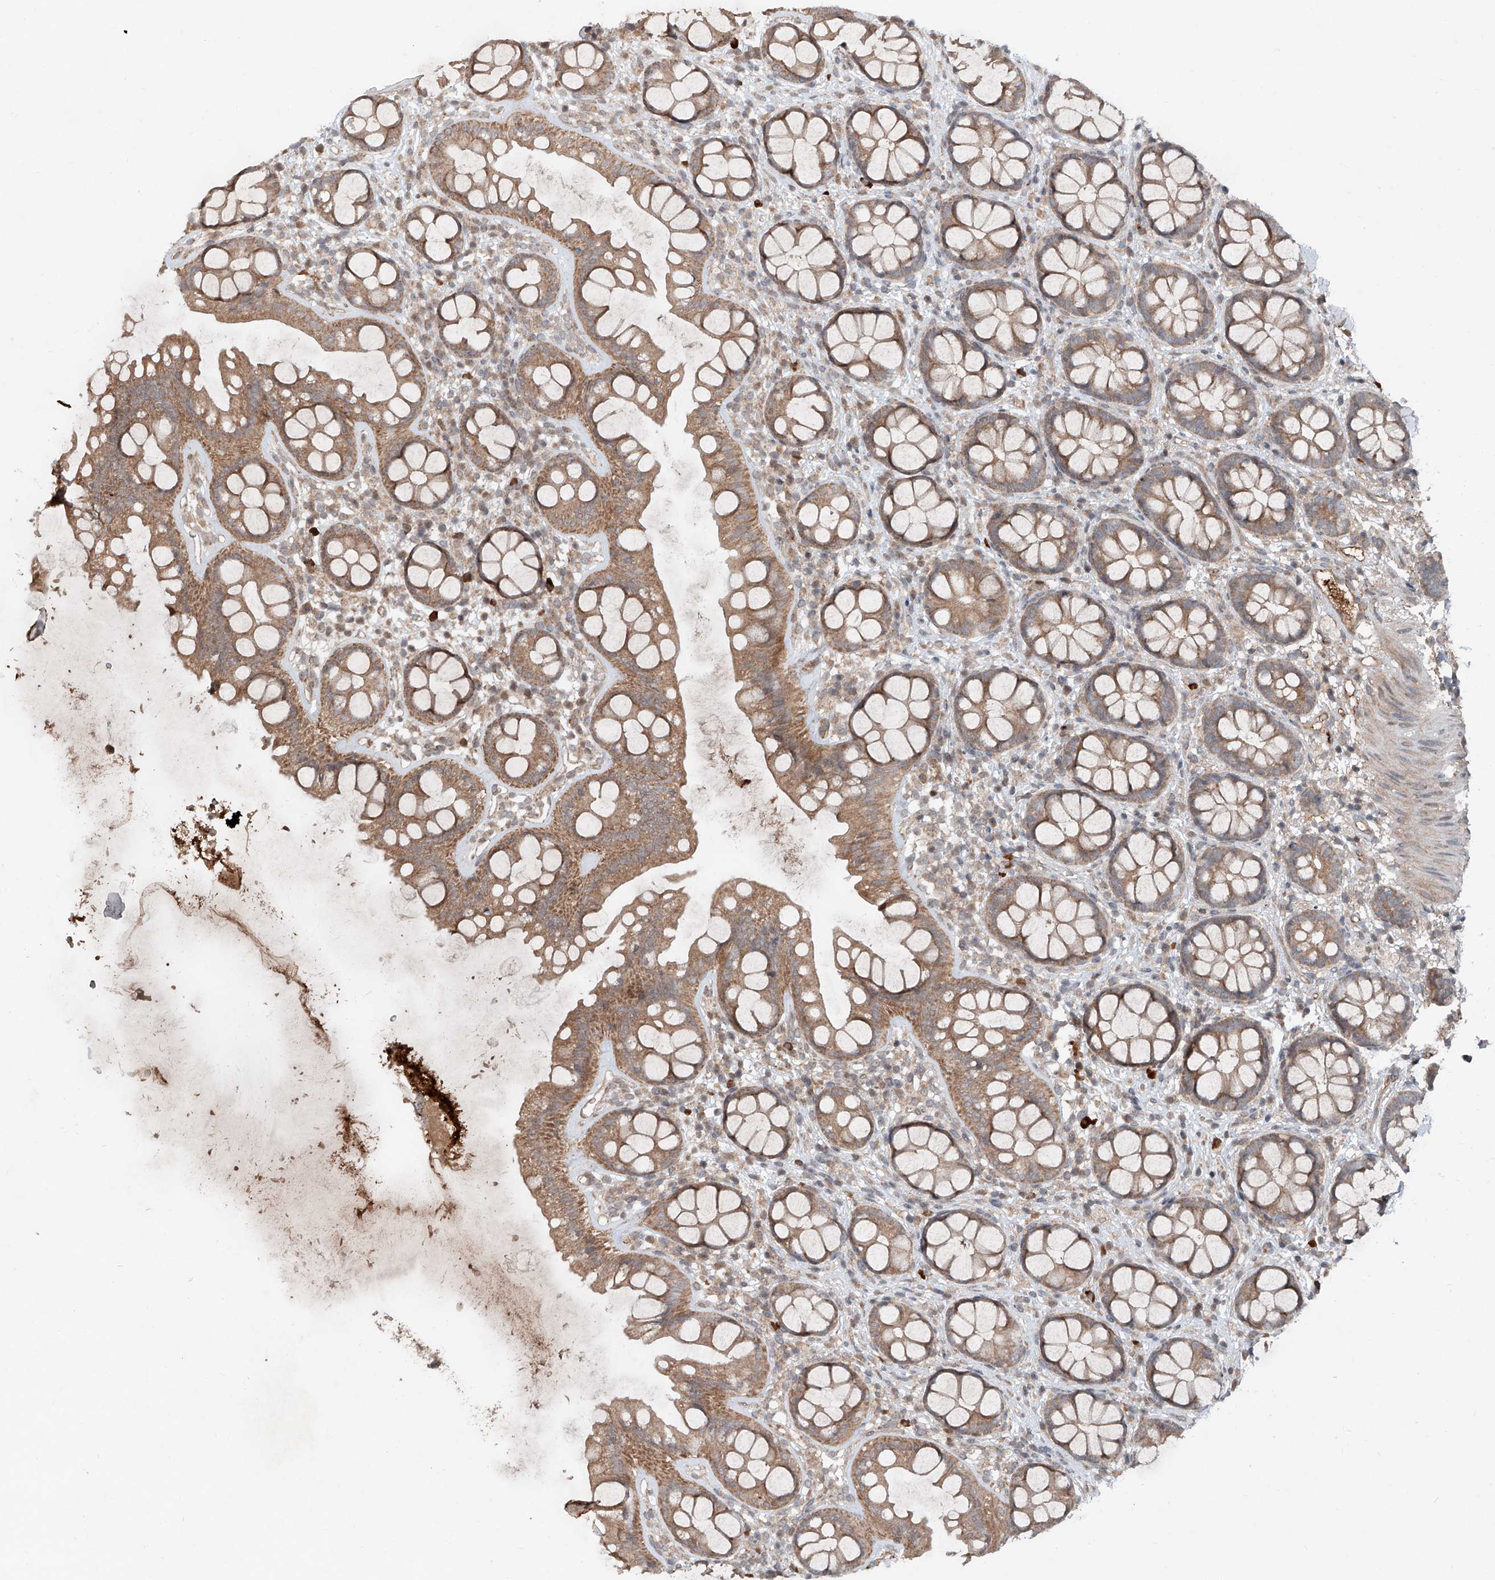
{"staining": {"intensity": "moderate", "quantity": ">75%", "location": "cytoplasmic/membranous"}, "tissue": "rectum", "cell_type": "Glandular cells", "image_type": "normal", "snomed": [{"axis": "morphology", "description": "Normal tissue, NOS"}, {"axis": "topography", "description": "Rectum"}], "caption": "Immunohistochemical staining of unremarkable rectum exhibits >75% levels of moderate cytoplasmic/membranous protein positivity in approximately >75% of glandular cells. The staining was performed using DAB (3,3'-diaminobenzidine) to visualize the protein expression in brown, while the nuclei were stained in blue with hematoxylin (Magnification: 20x).", "gene": "ADAM23", "patient": {"sex": "female", "age": 65}}